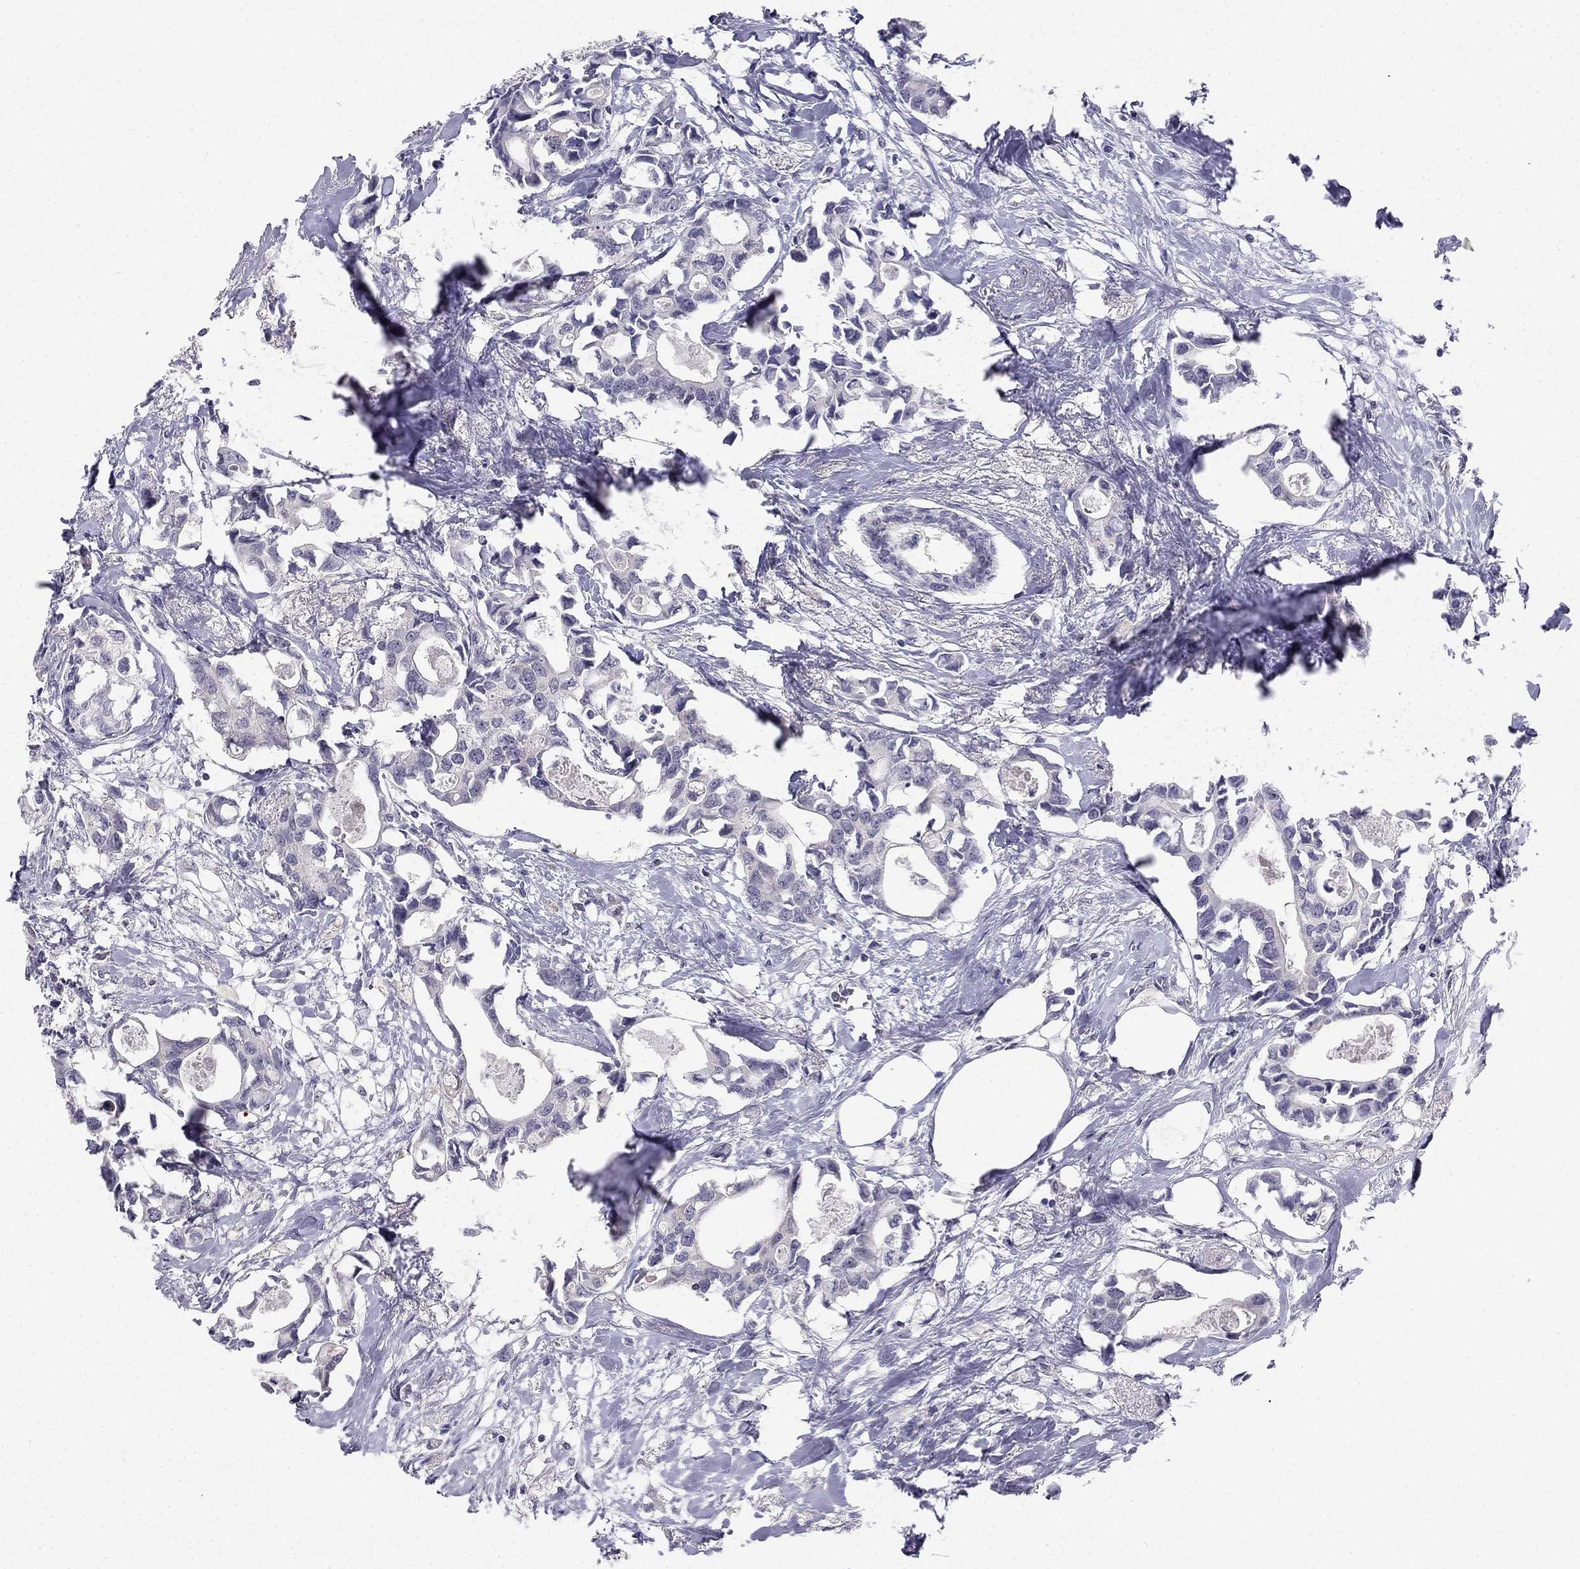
{"staining": {"intensity": "negative", "quantity": "none", "location": "none"}, "tissue": "breast cancer", "cell_type": "Tumor cells", "image_type": "cancer", "snomed": [{"axis": "morphology", "description": "Duct carcinoma"}, {"axis": "topography", "description": "Breast"}], "caption": "Immunohistochemical staining of breast cancer (invasive ductal carcinoma) exhibits no significant staining in tumor cells. (DAB (3,3'-diaminobenzidine) IHC, high magnification).", "gene": "C16orf89", "patient": {"sex": "female", "age": 83}}